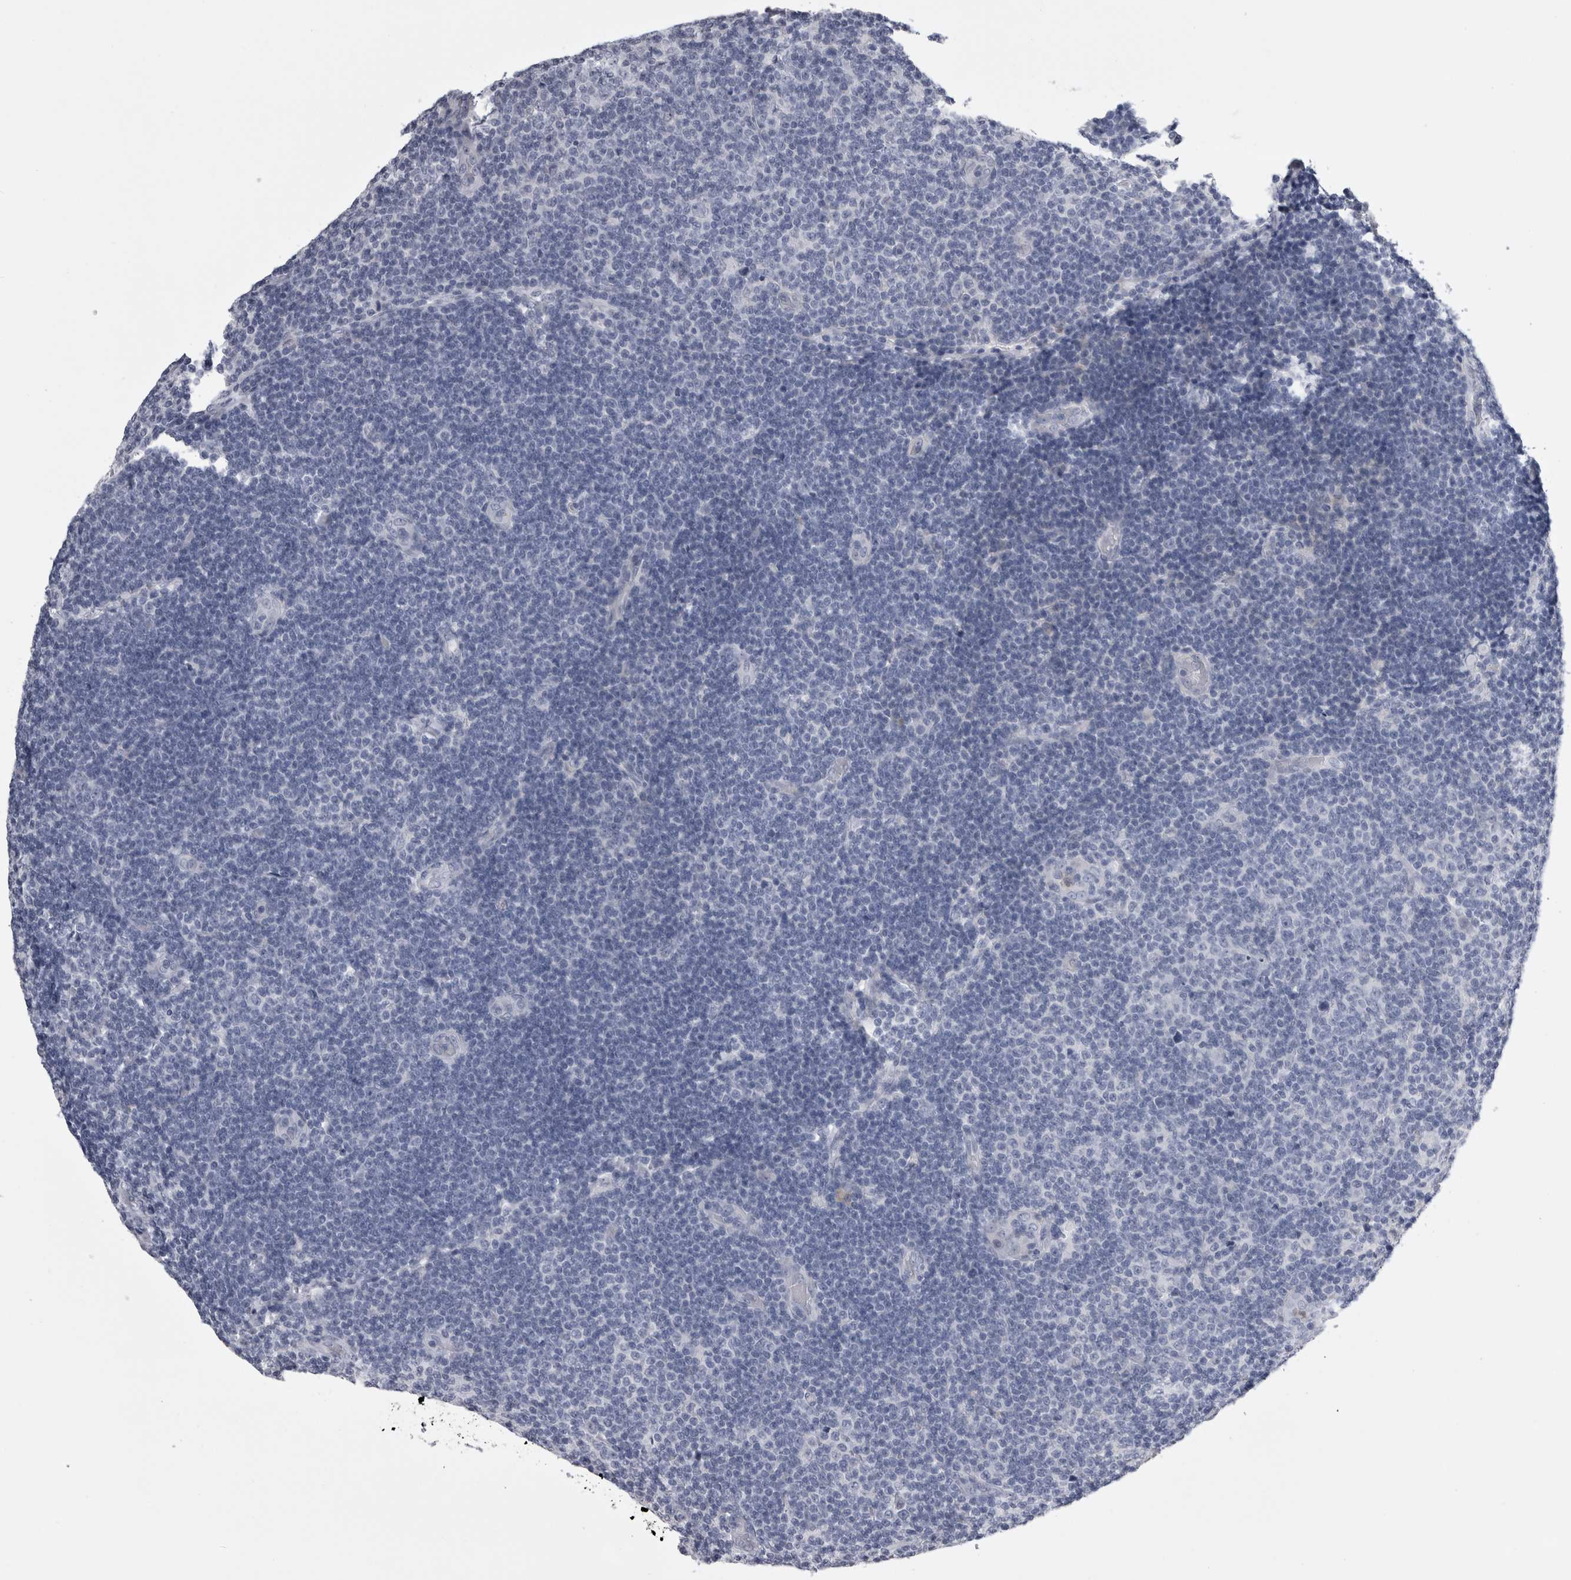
{"staining": {"intensity": "negative", "quantity": "none", "location": "none"}, "tissue": "lymphoma", "cell_type": "Tumor cells", "image_type": "cancer", "snomed": [{"axis": "morphology", "description": "Malignant lymphoma, non-Hodgkin's type, Low grade"}, {"axis": "topography", "description": "Lymph node"}], "caption": "Histopathology image shows no significant protein staining in tumor cells of malignant lymphoma, non-Hodgkin's type (low-grade).", "gene": "ALDH8A1", "patient": {"sex": "male", "age": 83}}